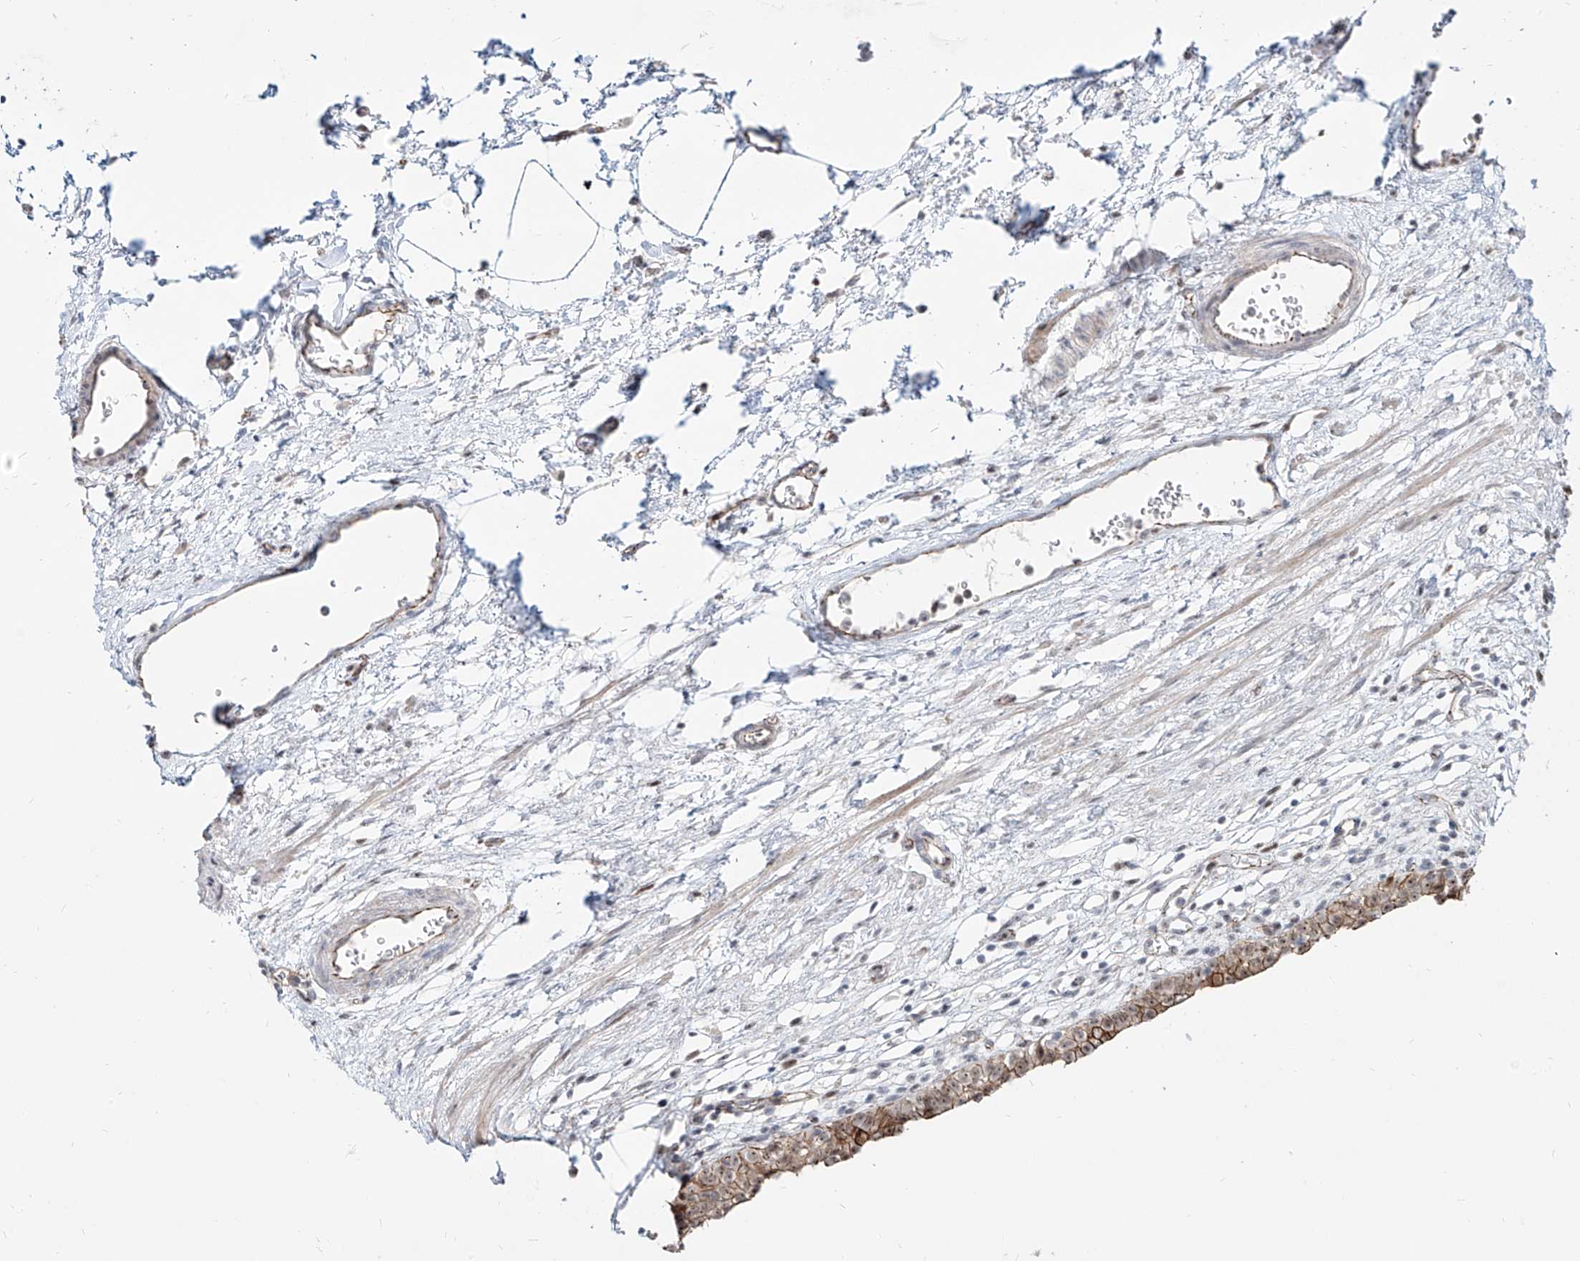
{"staining": {"intensity": "strong", "quantity": ">75%", "location": "cytoplasmic/membranous,nuclear"}, "tissue": "urinary bladder", "cell_type": "Urothelial cells", "image_type": "normal", "snomed": [{"axis": "morphology", "description": "Normal tissue, NOS"}, {"axis": "morphology", "description": "Urothelial carcinoma, High grade"}, {"axis": "topography", "description": "Urinary bladder"}], "caption": "Urinary bladder stained with IHC exhibits strong cytoplasmic/membranous,nuclear positivity in approximately >75% of urothelial cells.", "gene": "ZNF710", "patient": {"sex": "female", "age": 60}}